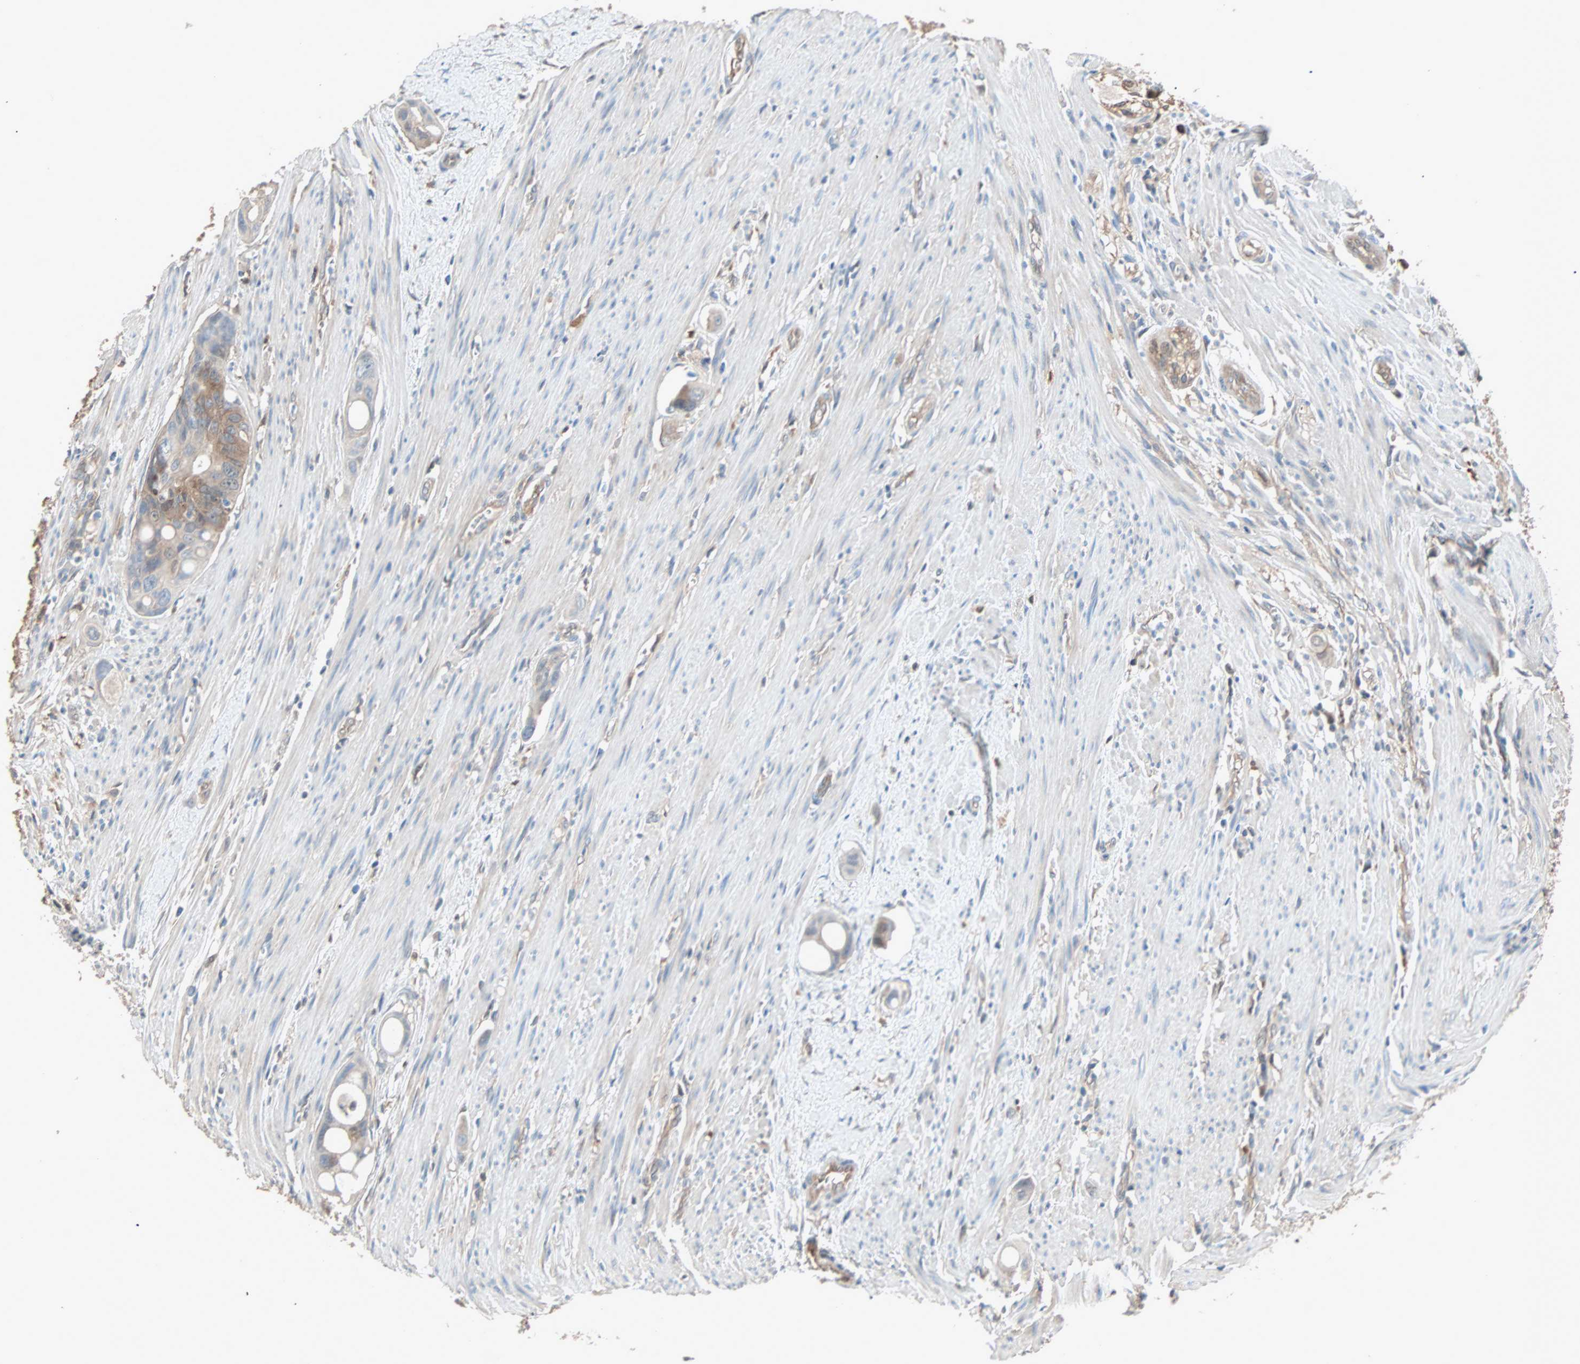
{"staining": {"intensity": "moderate", "quantity": ">75%", "location": "cytoplasmic/membranous"}, "tissue": "colorectal cancer", "cell_type": "Tumor cells", "image_type": "cancer", "snomed": [{"axis": "morphology", "description": "Adenocarcinoma, NOS"}, {"axis": "topography", "description": "Colon"}], "caption": "Adenocarcinoma (colorectal) stained with a brown dye shows moderate cytoplasmic/membranous positive expression in about >75% of tumor cells.", "gene": "PRDX1", "patient": {"sex": "female", "age": 57}}